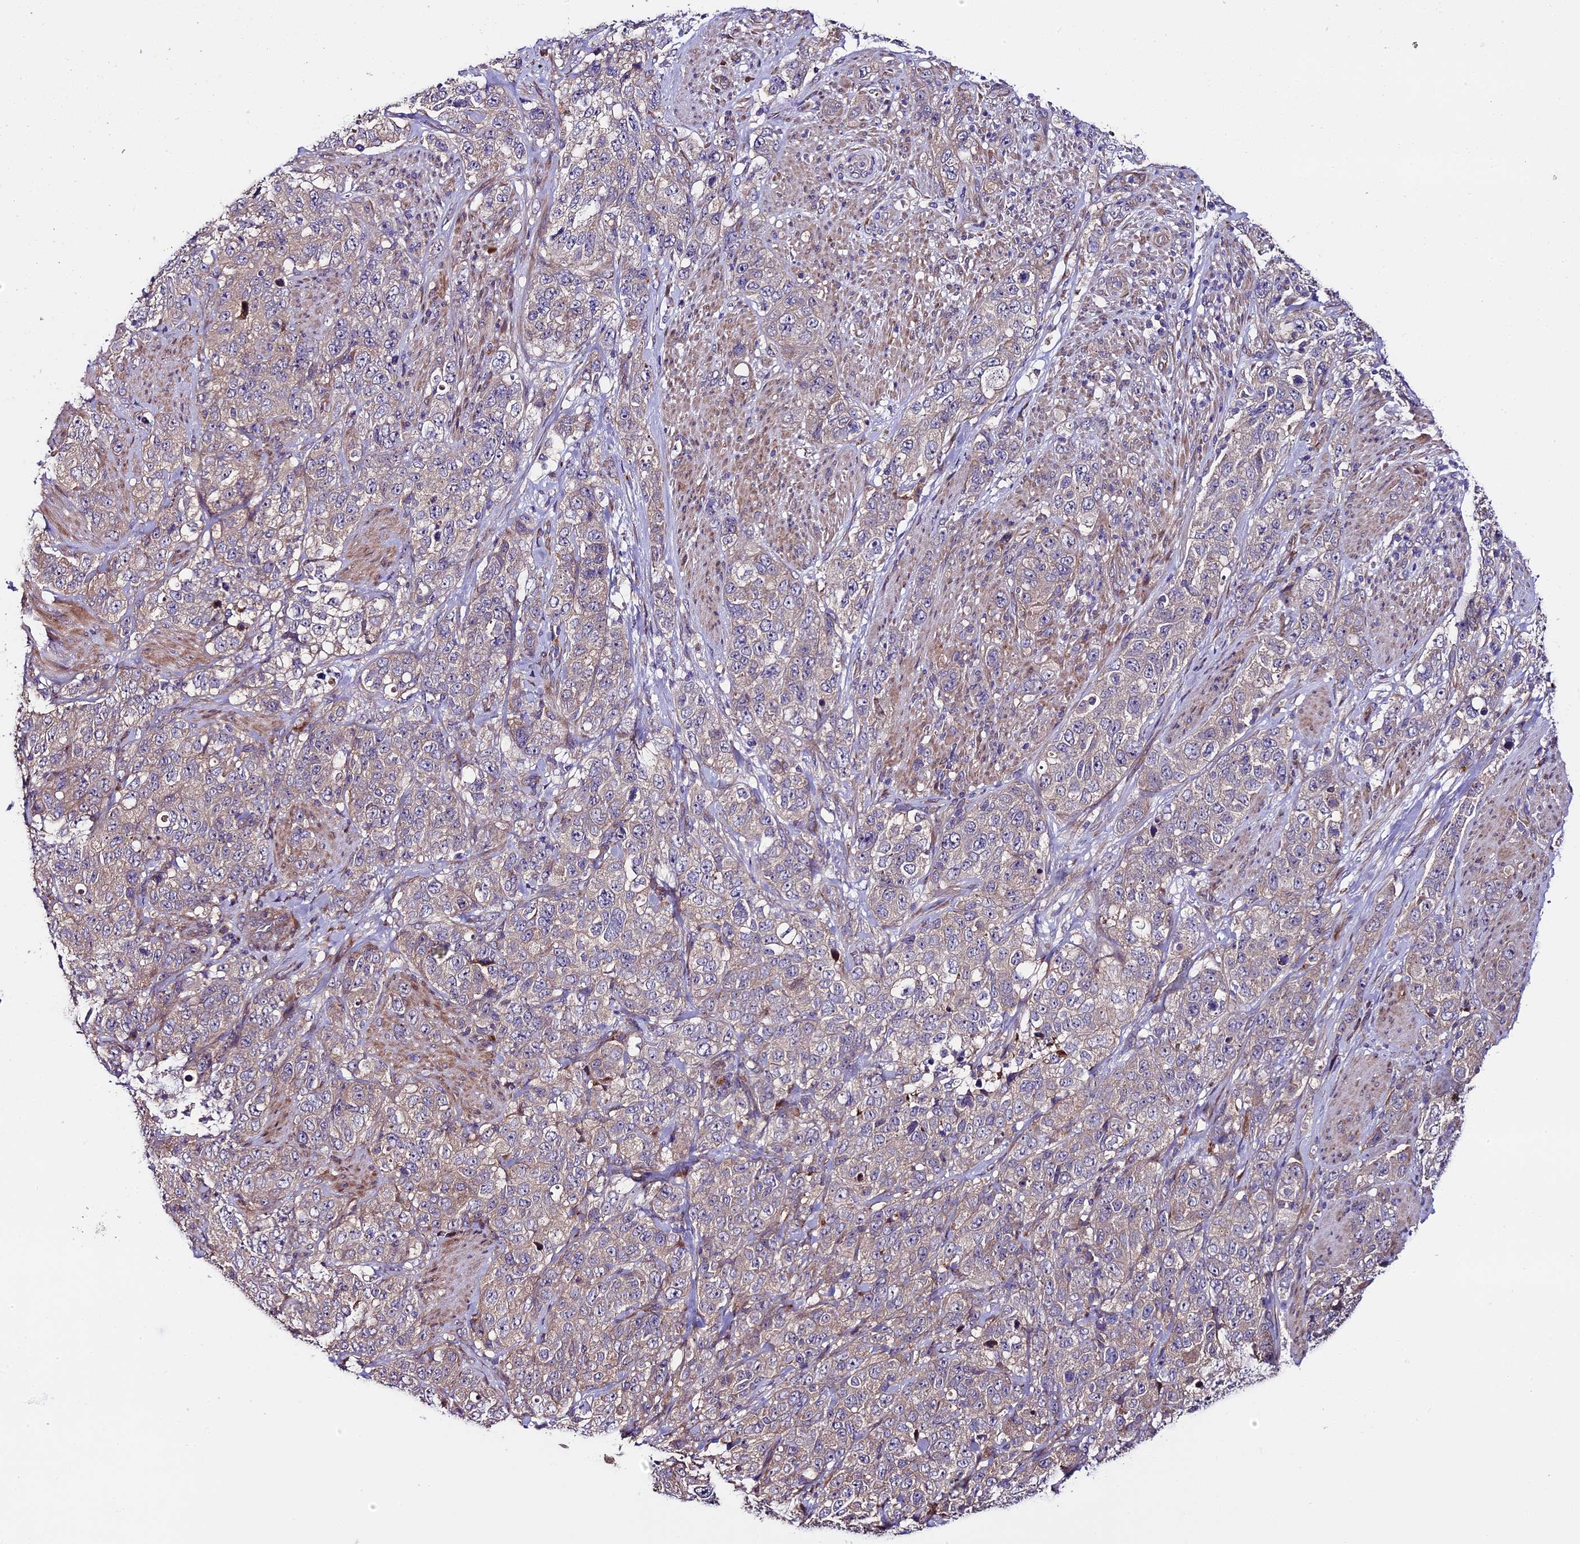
{"staining": {"intensity": "weak", "quantity": "<25%", "location": "cytoplasmic/membranous"}, "tissue": "stomach cancer", "cell_type": "Tumor cells", "image_type": "cancer", "snomed": [{"axis": "morphology", "description": "Adenocarcinoma, NOS"}, {"axis": "topography", "description": "Stomach"}], "caption": "A high-resolution histopathology image shows immunohistochemistry staining of adenocarcinoma (stomach), which displays no significant staining in tumor cells.", "gene": "SPIRE1", "patient": {"sex": "male", "age": 48}}